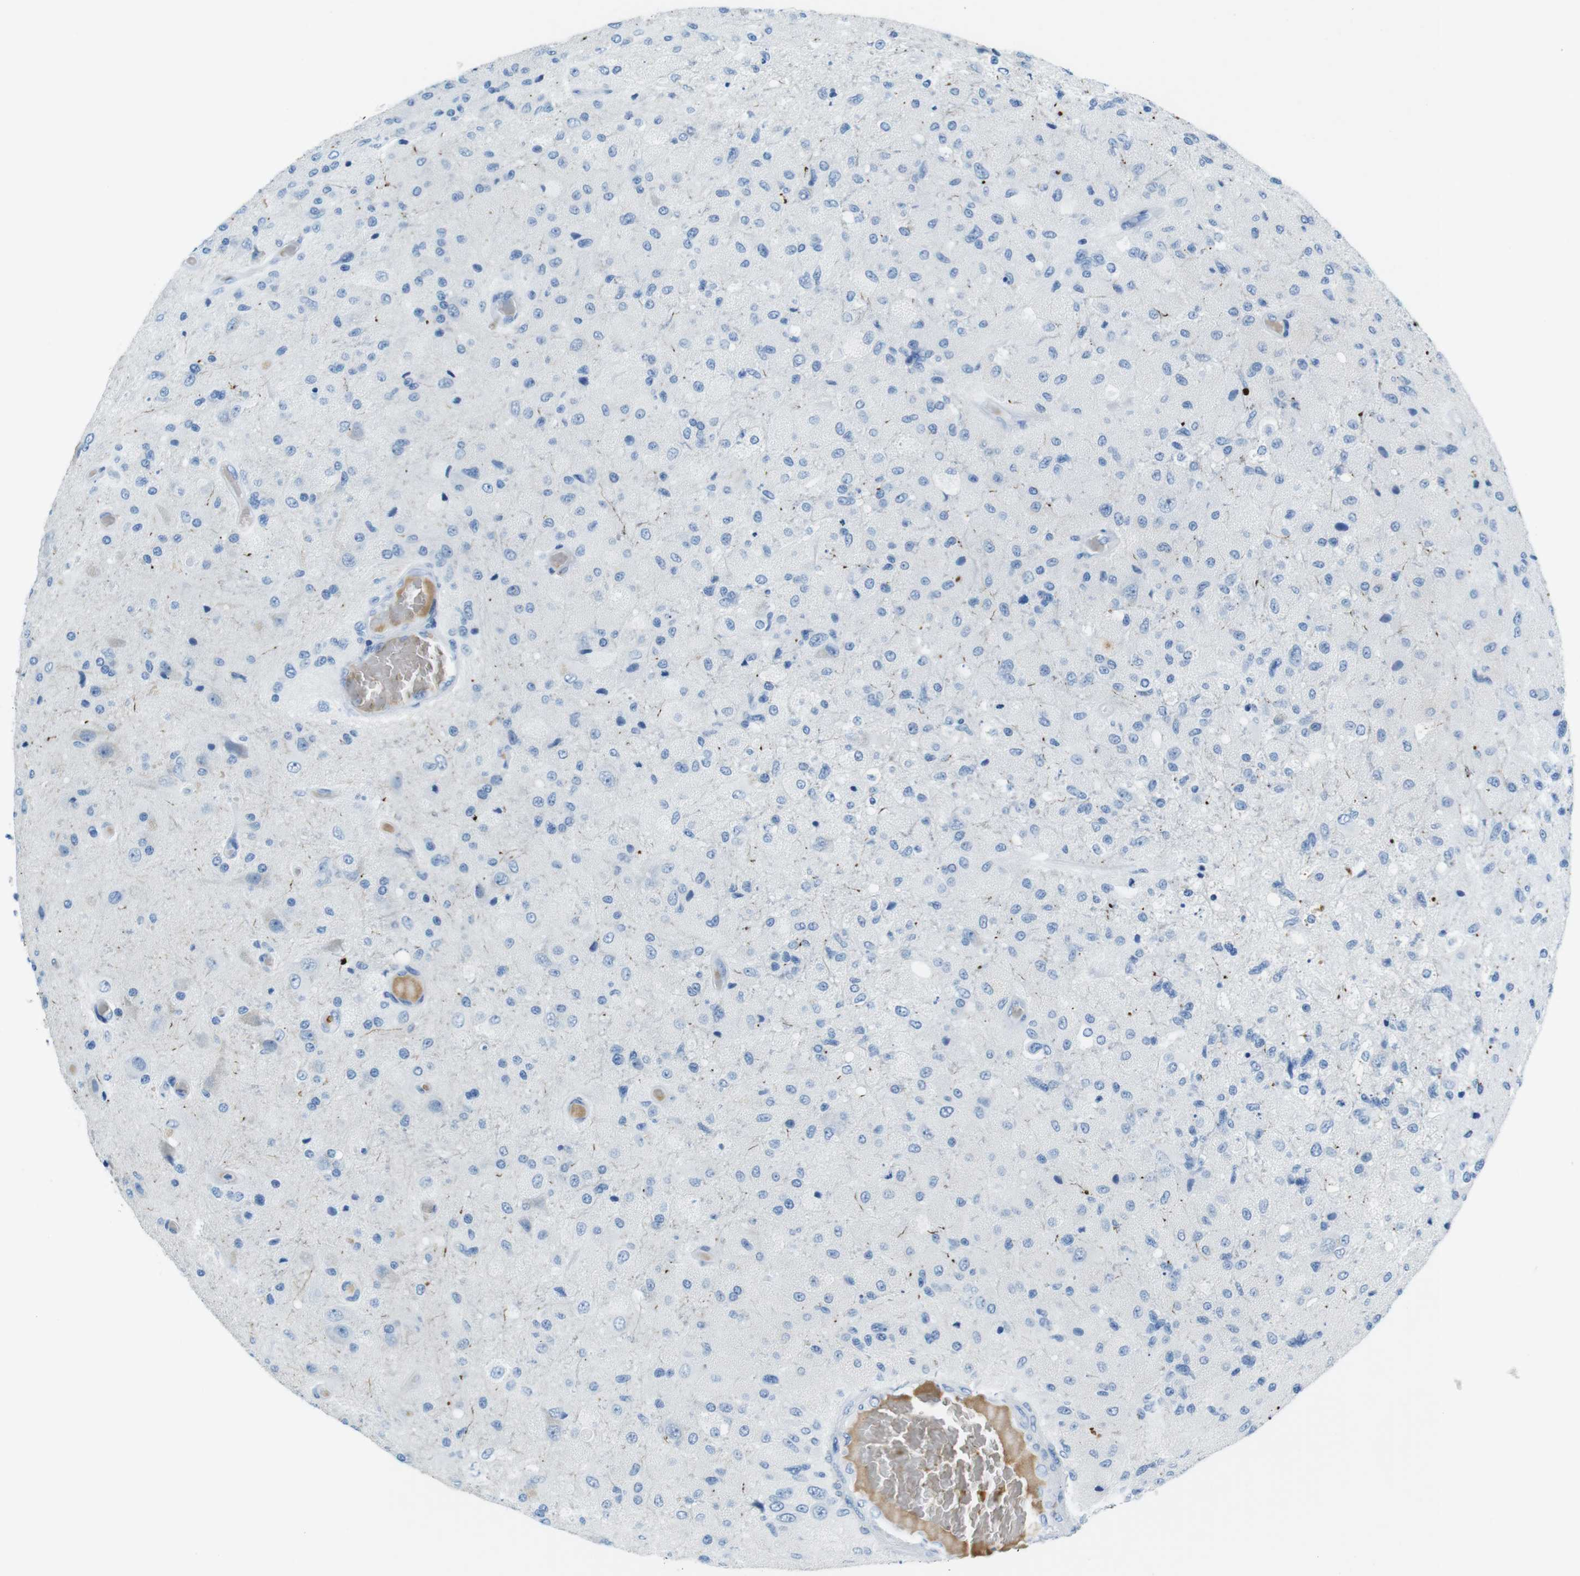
{"staining": {"intensity": "weak", "quantity": "<25%", "location": "cytoplasmic/membranous"}, "tissue": "glioma", "cell_type": "Tumor cells", "image_type": "cancer", "snomed": [{"axis": "morphology", "description": "Normal tissue, NOS"}, {"axis": "morphology", "description": "Glioma, malignant, High grade"}, {"axis": "topography", "description": "Cerebral cortex"}], "caption": "Micrograph shows no protein positivity in tumor cells of high-grade glioma (malignant) tissue.", "gene": "TFAP2C", "patient": {"sex": "male", "age": 77}}